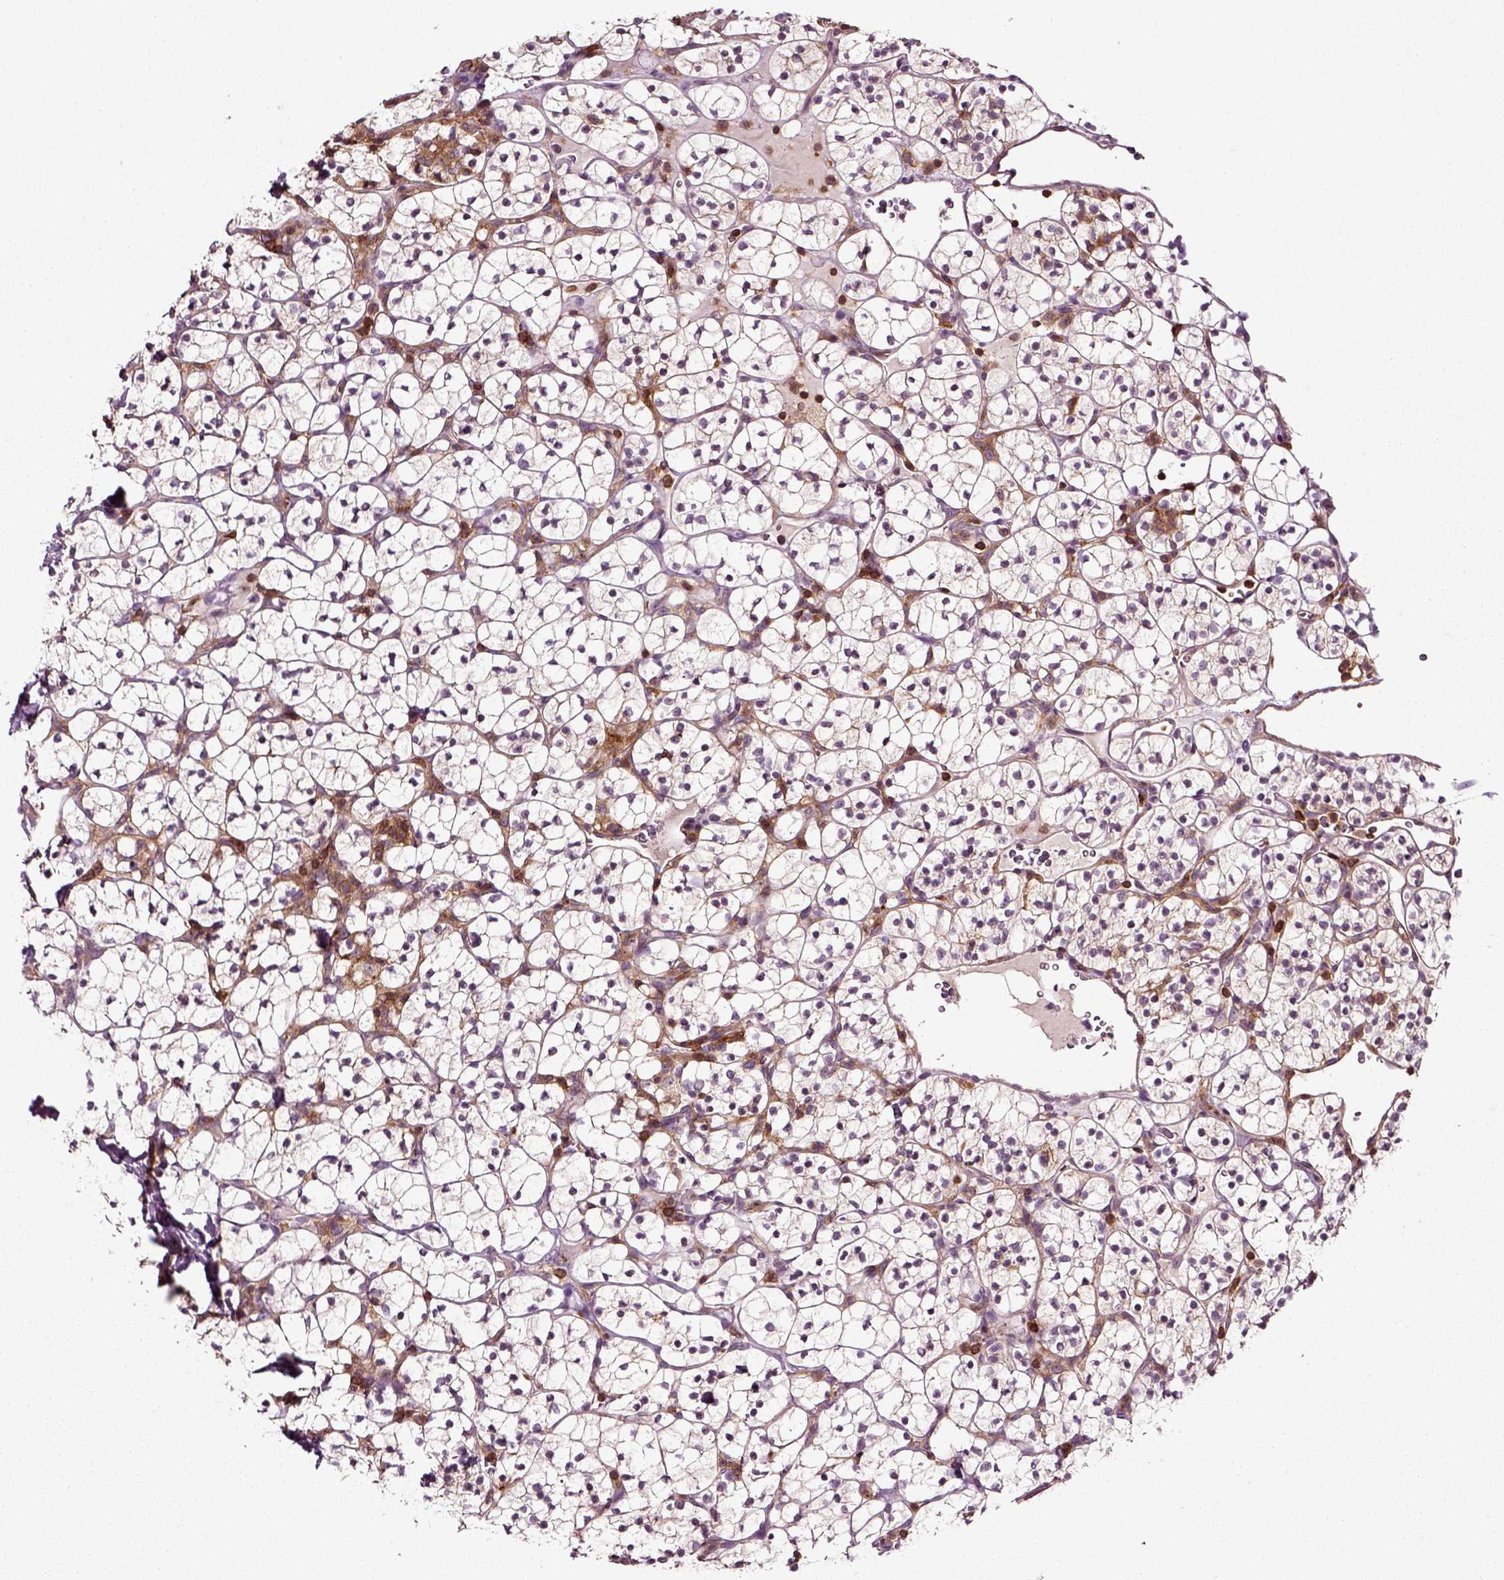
{"staining": {"intensity": "negative", "quantity": "none", "location": "none"}, "tissue": "renal cancer", "cell_type": "Tumor cells", "image_type": "cancer", "snomed": [{"axis": "morphology", "description": "Adenocarcinoma, NOS"}, {"axis": "topography", "description": "Kidney"}], "caption": "An immunohistochemistry (IHC) photomicrograph of renal adenocarcinoma is shown. There is no staining in tumor cells of renal adenocarcinoma.", "gene": "RHOF", "patient": {"sex": "female", "age": 89}}